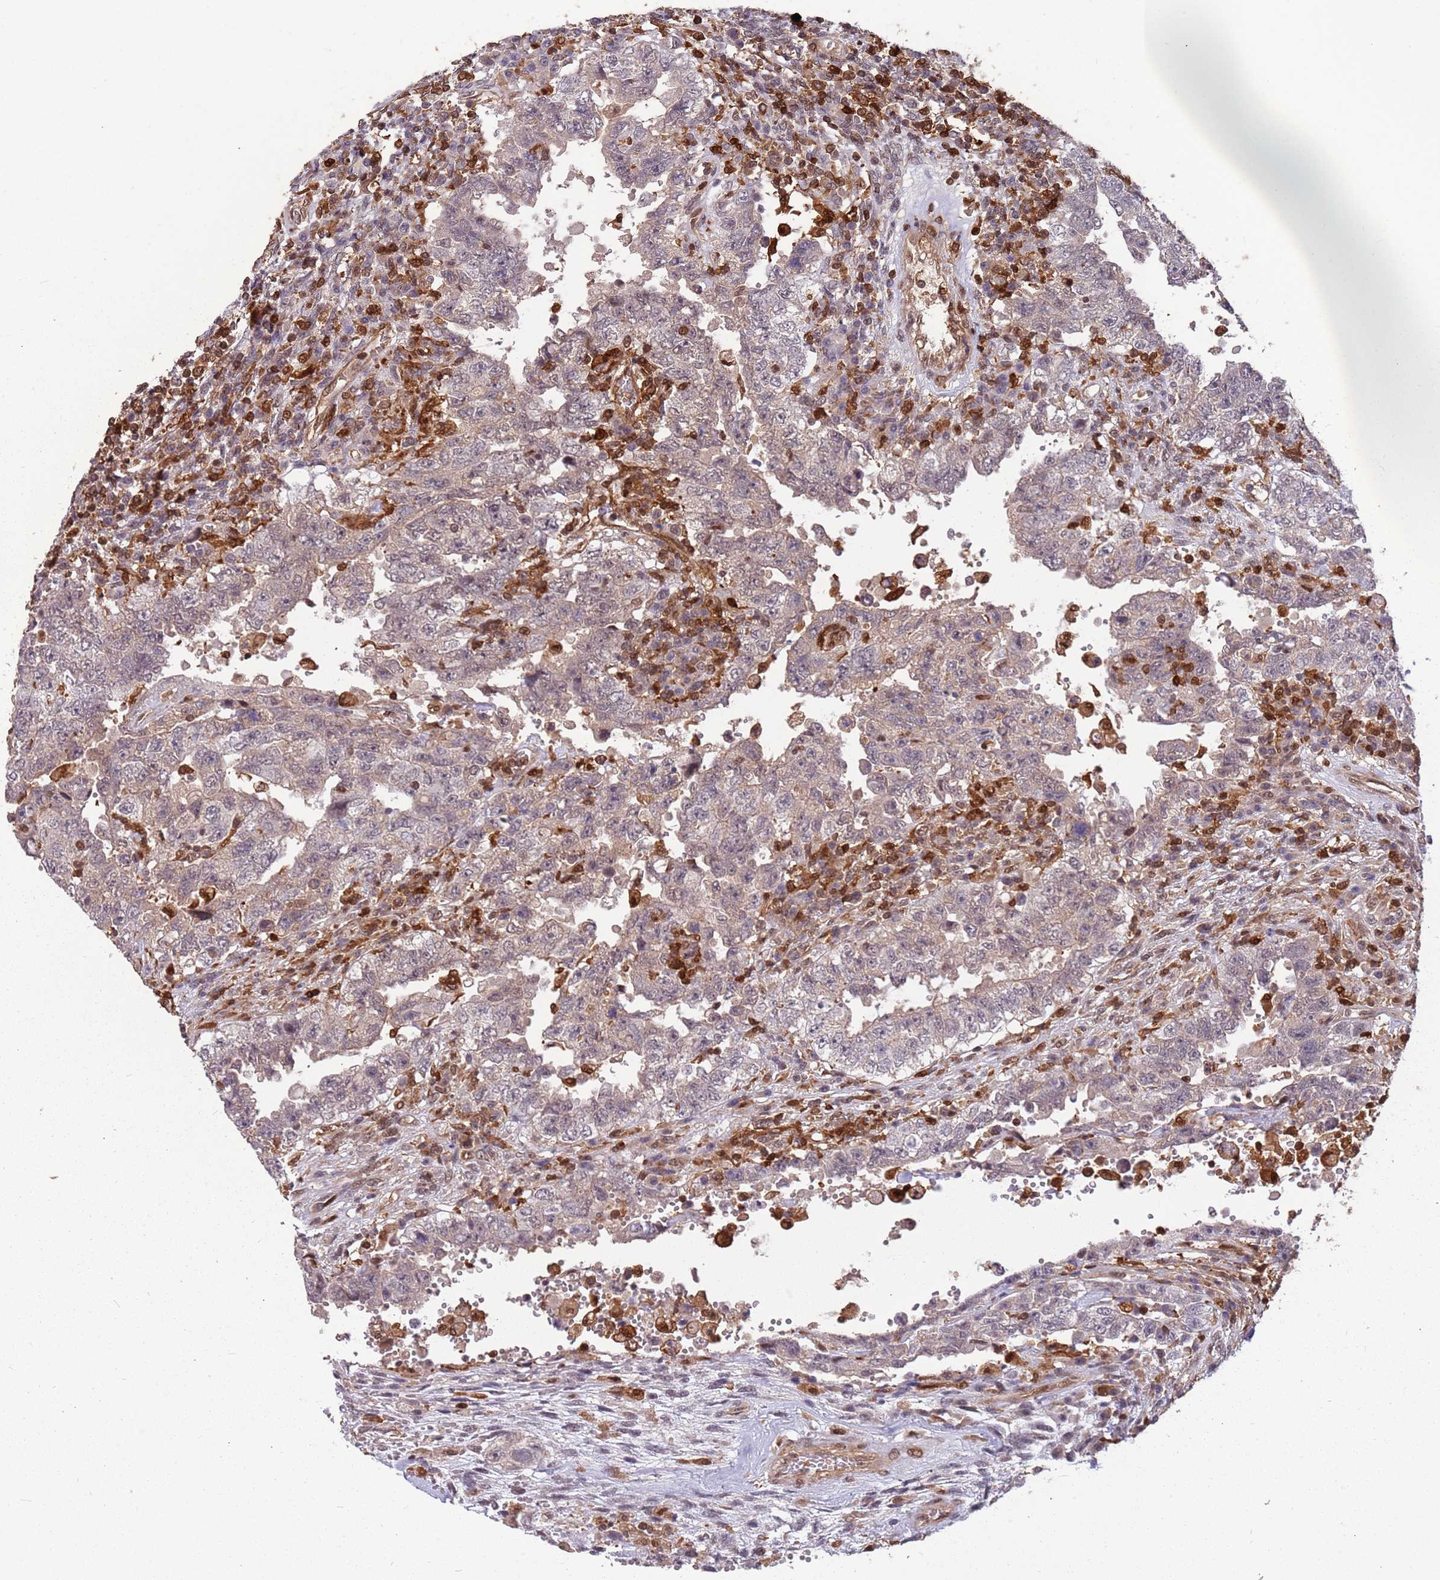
{"staining": {"intensity": "negative", "quantity": "none", "location": "none"}, "tissue": "testis cancer", "cell_type": "Tumor cells", "image_type": "cancer", "snomed": [{"axis": "morphology", "description": "Carcinoma, Embryonal, NOS"}, {"axis": "topography", "description": "Testis"}], "caption": "The micrograph exhibits no staining of tumor cells in testis cancer.", "gene": "GBP2", "patient": {"sex": "male", "age": 26}}